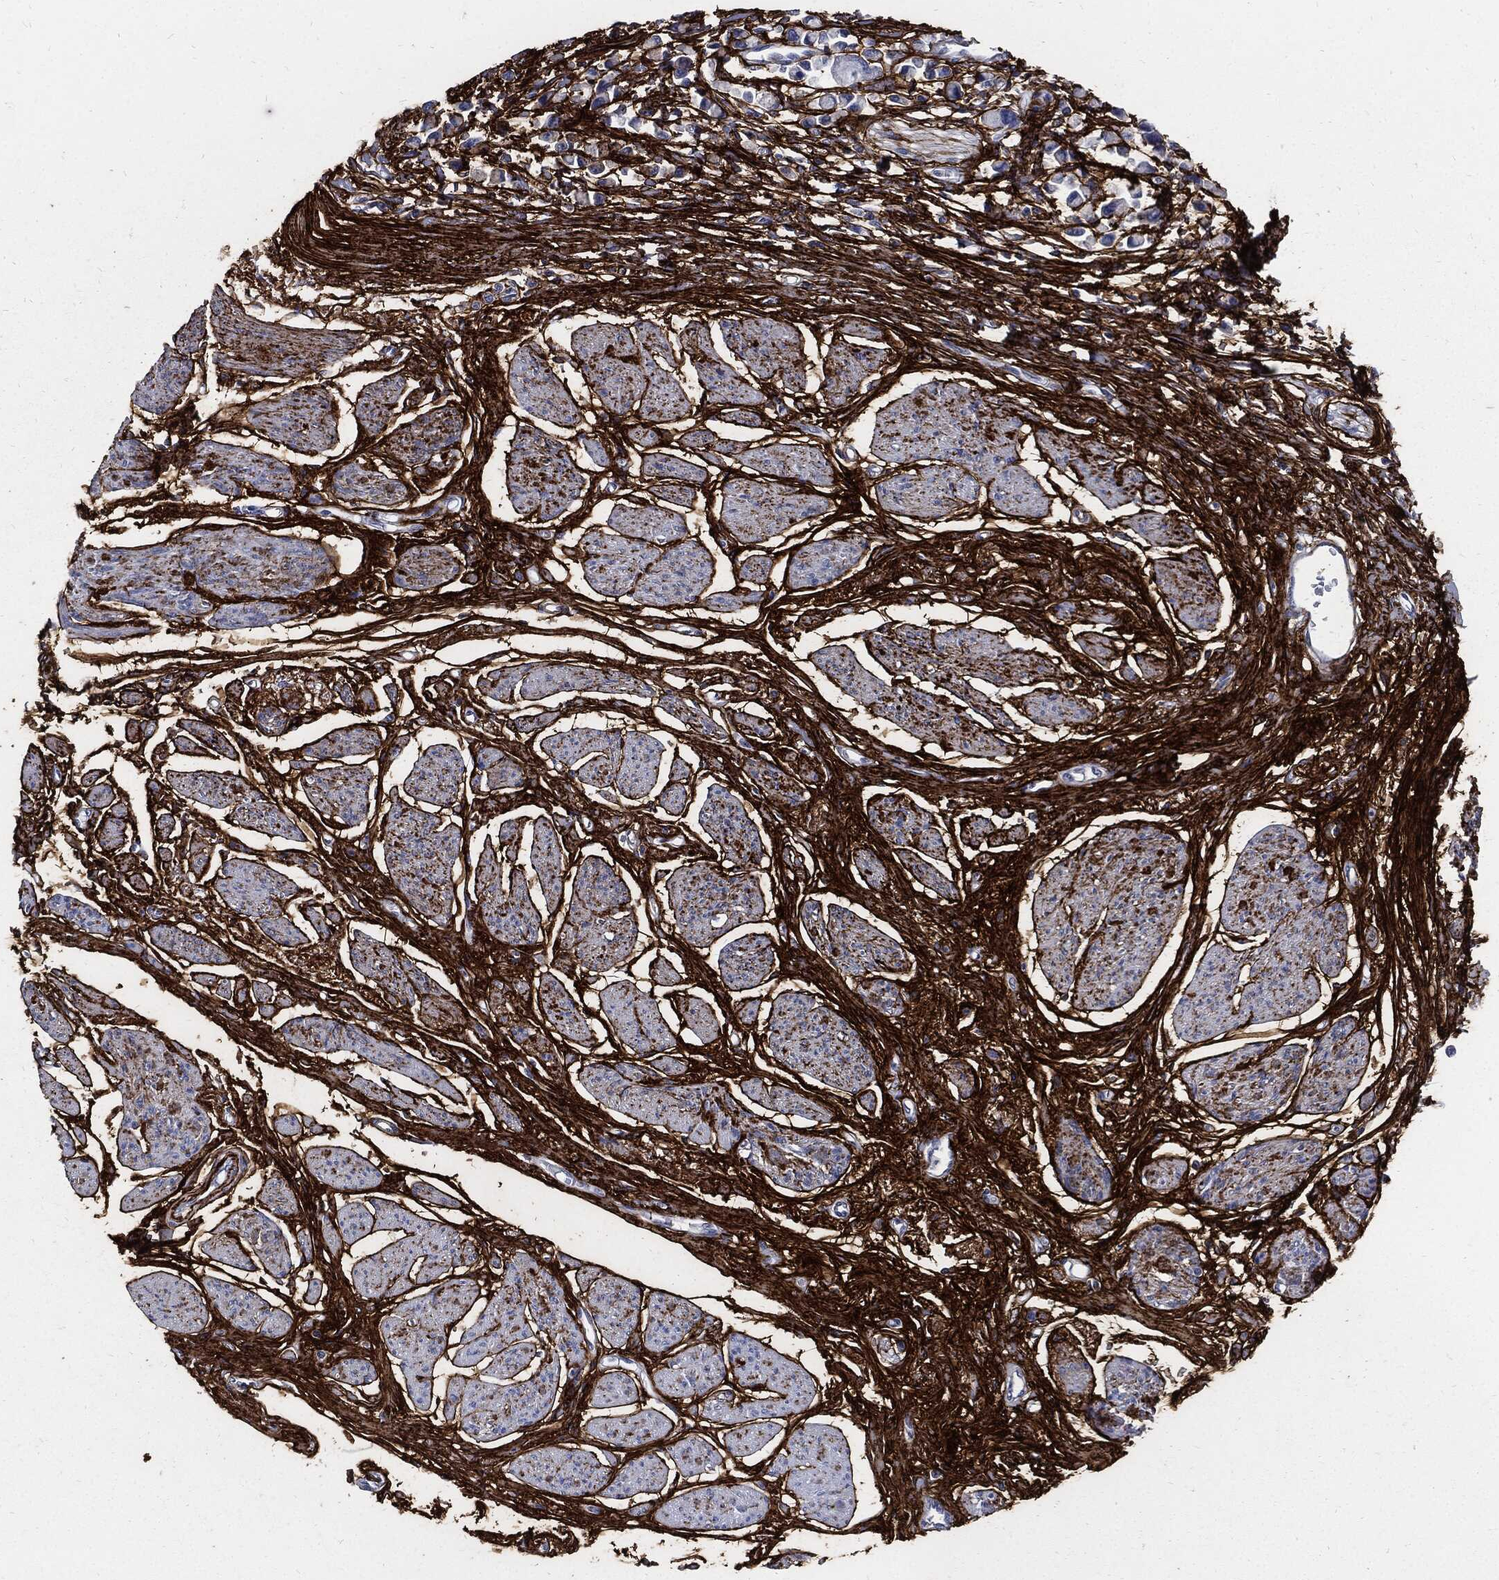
{"staining": {"intensity": "negative", "quantity": "none", "location": "none"}, "tissue": "stomach cancer", "cell_type": "Tumor cells", "image_type": "cancer", "snomed": [{"axis": "morphology", "description": "Adenocarcinoma, NOS"}, {"axis": "topography", "description": "Stomach"}], "caption": "Histopathology image shows no significant protein positivity in tumor cells of stomach adenocarcinoma.", "gene": "FBN1", "patient": {"sex": "female", "age": 81}}